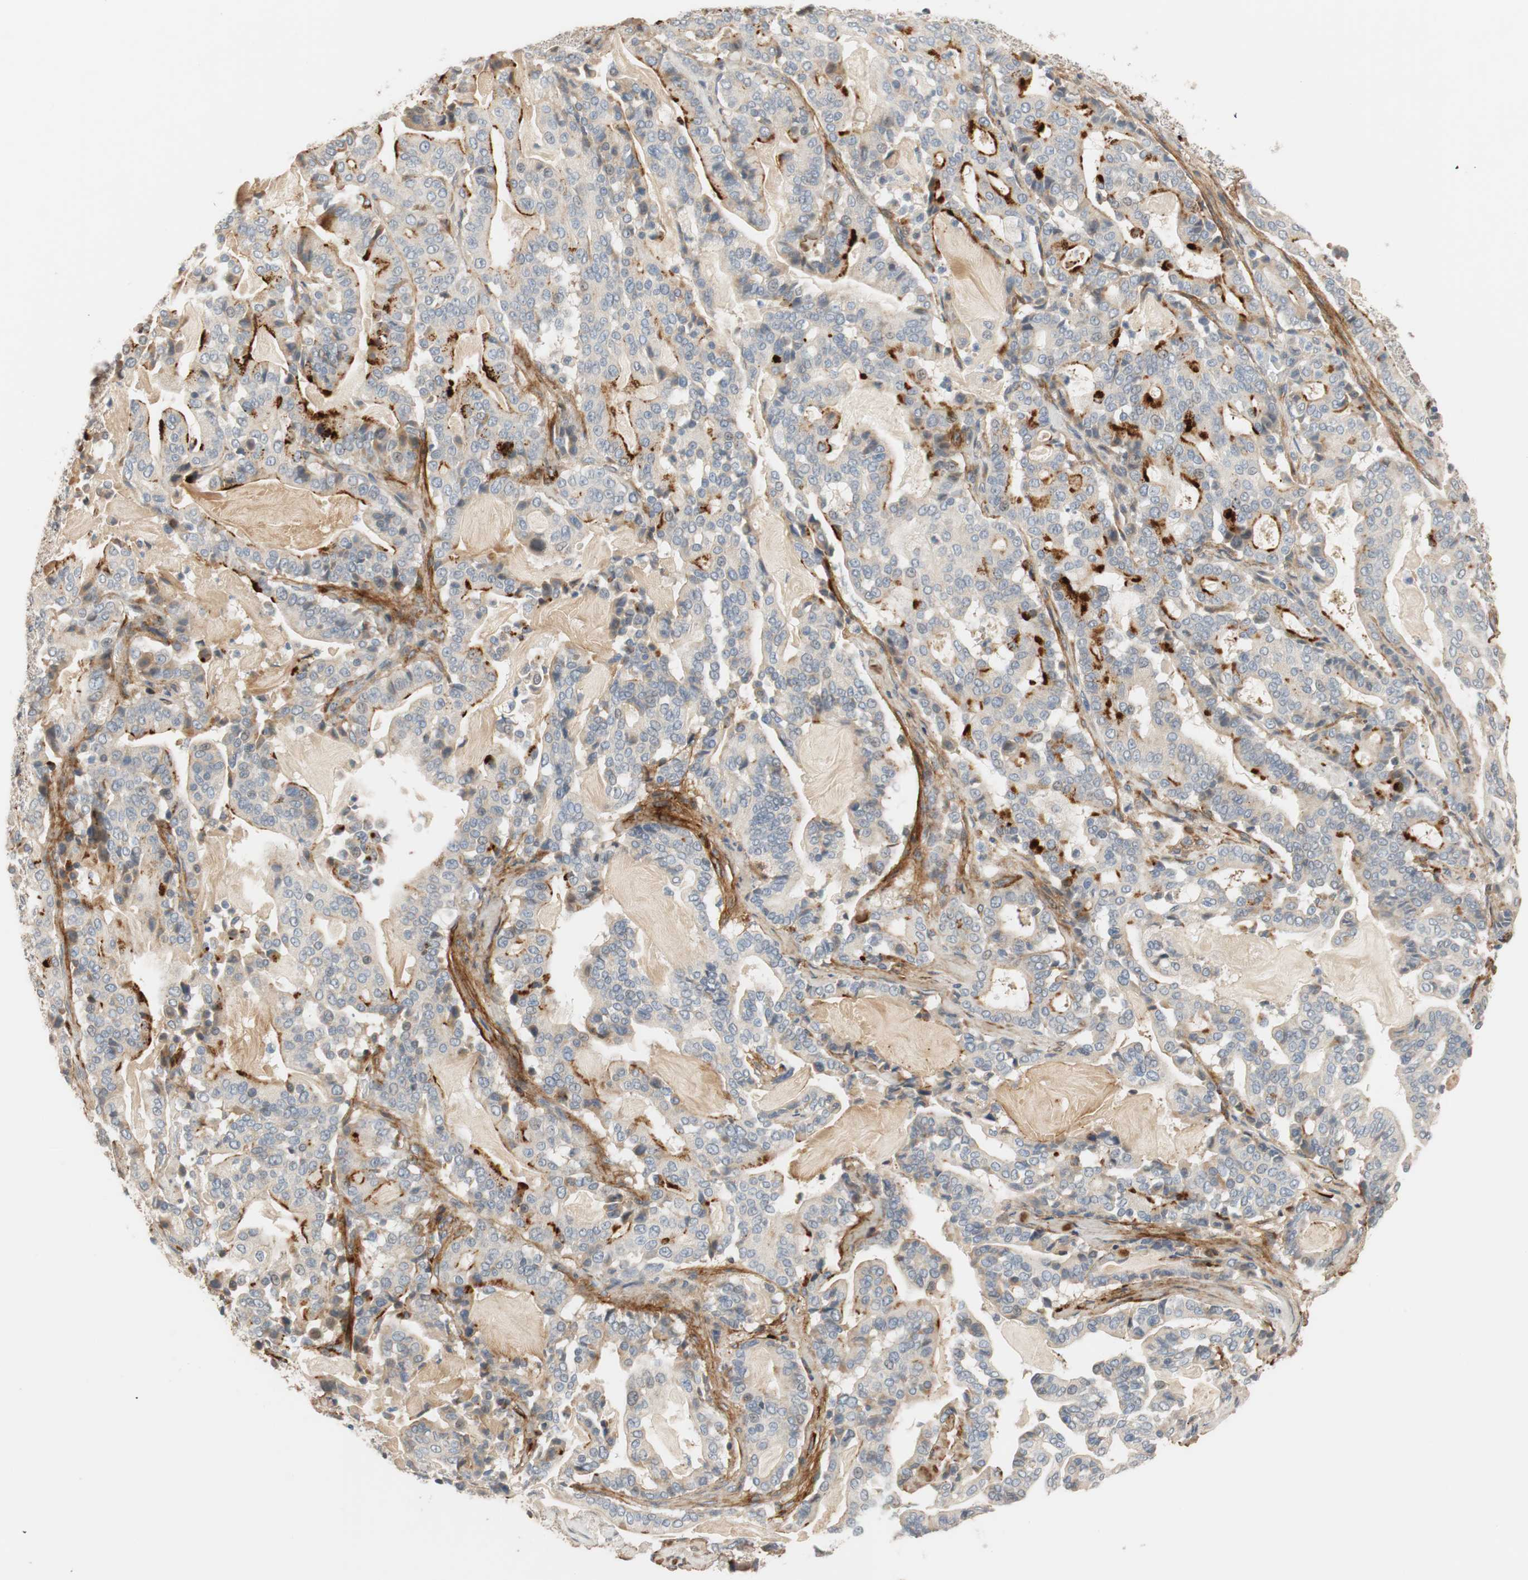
{"staining": {"intensity": "moderate", "quantity": "25%-75%", "location": "cytoplasmic/membranous"}, "tissue": "pancreatic cancer", "cell_type": "Tumor cells", "image_type": "cancer", "snomed": [{"axis": "morphology", "description": "Adenocarcinoma, NOS"}, {"axis": "topography", "description": "Pancreas"}], "caption": "Human pancreatic cancer stained with a protein marker reveals moderate staining in tumor cells.", "gene": "COL12A1", "patient": {"sex": "male", "age": 63}}